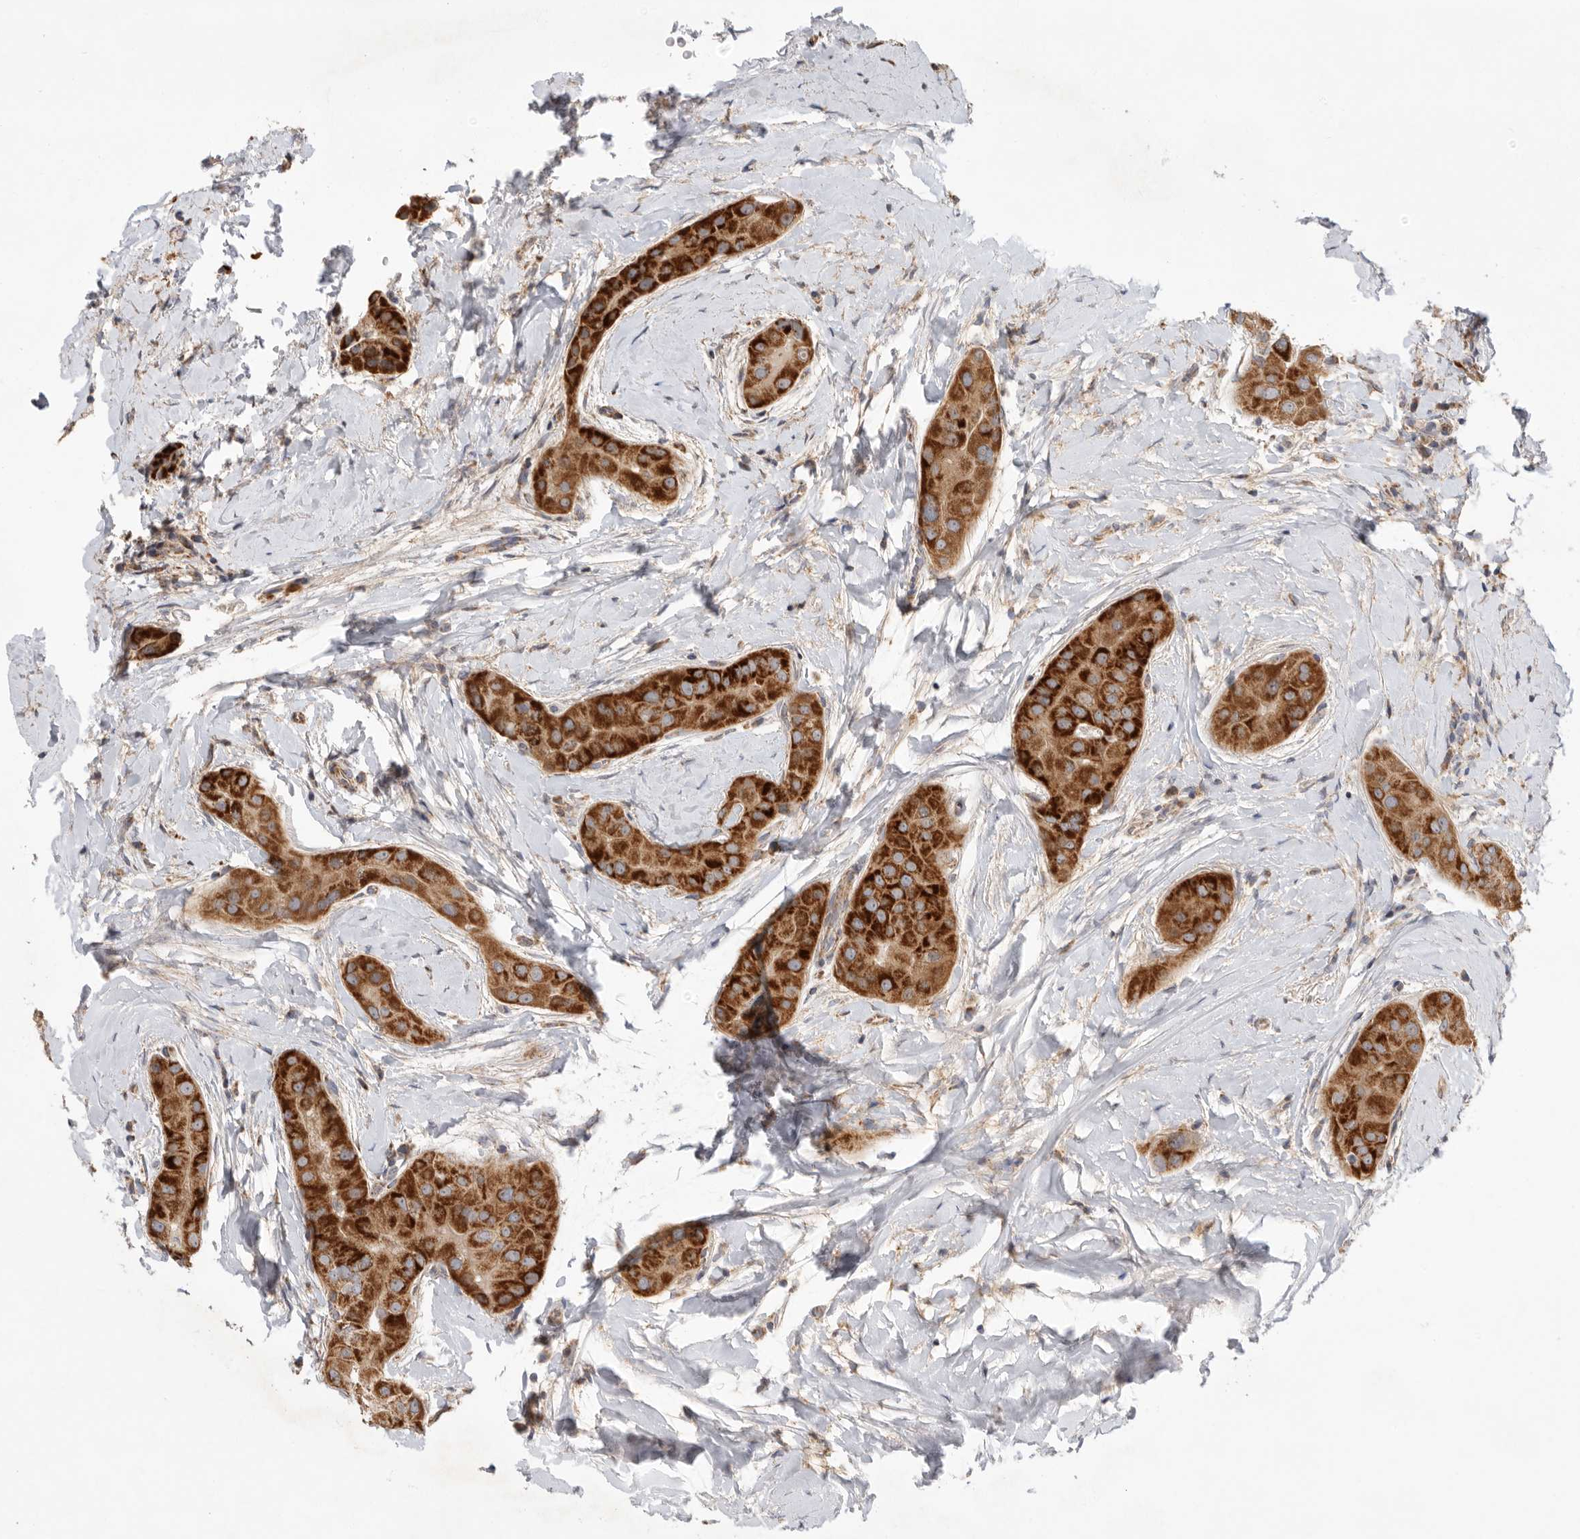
{"staining": {"intensity": "strong", "quantity": ">75%", "location": "cytoplasmic/membranous"}, "tissue": "thyroid cancer", "cell_type": "Tumor cells", "image_type": "cancer", "snomed": [{"axis": "morphology", "description": "Papillary adenocarcinoma, NOS"}, {"axis": "topography", "description": "Thyroid gland"}], "caption": "Immunohistochemistry of papillary adenocarcinoma (thyroid) displays high levels of strong cytoplasmic/membranous staining in about >75% of tumor cells. The staining is performed using DAB brown chromogen to label protein expression. The nuclei are counter-stained blue using hematoxylin.", "gene": "MTFR1L", "patient": {"sex": "male", "age": 33}}